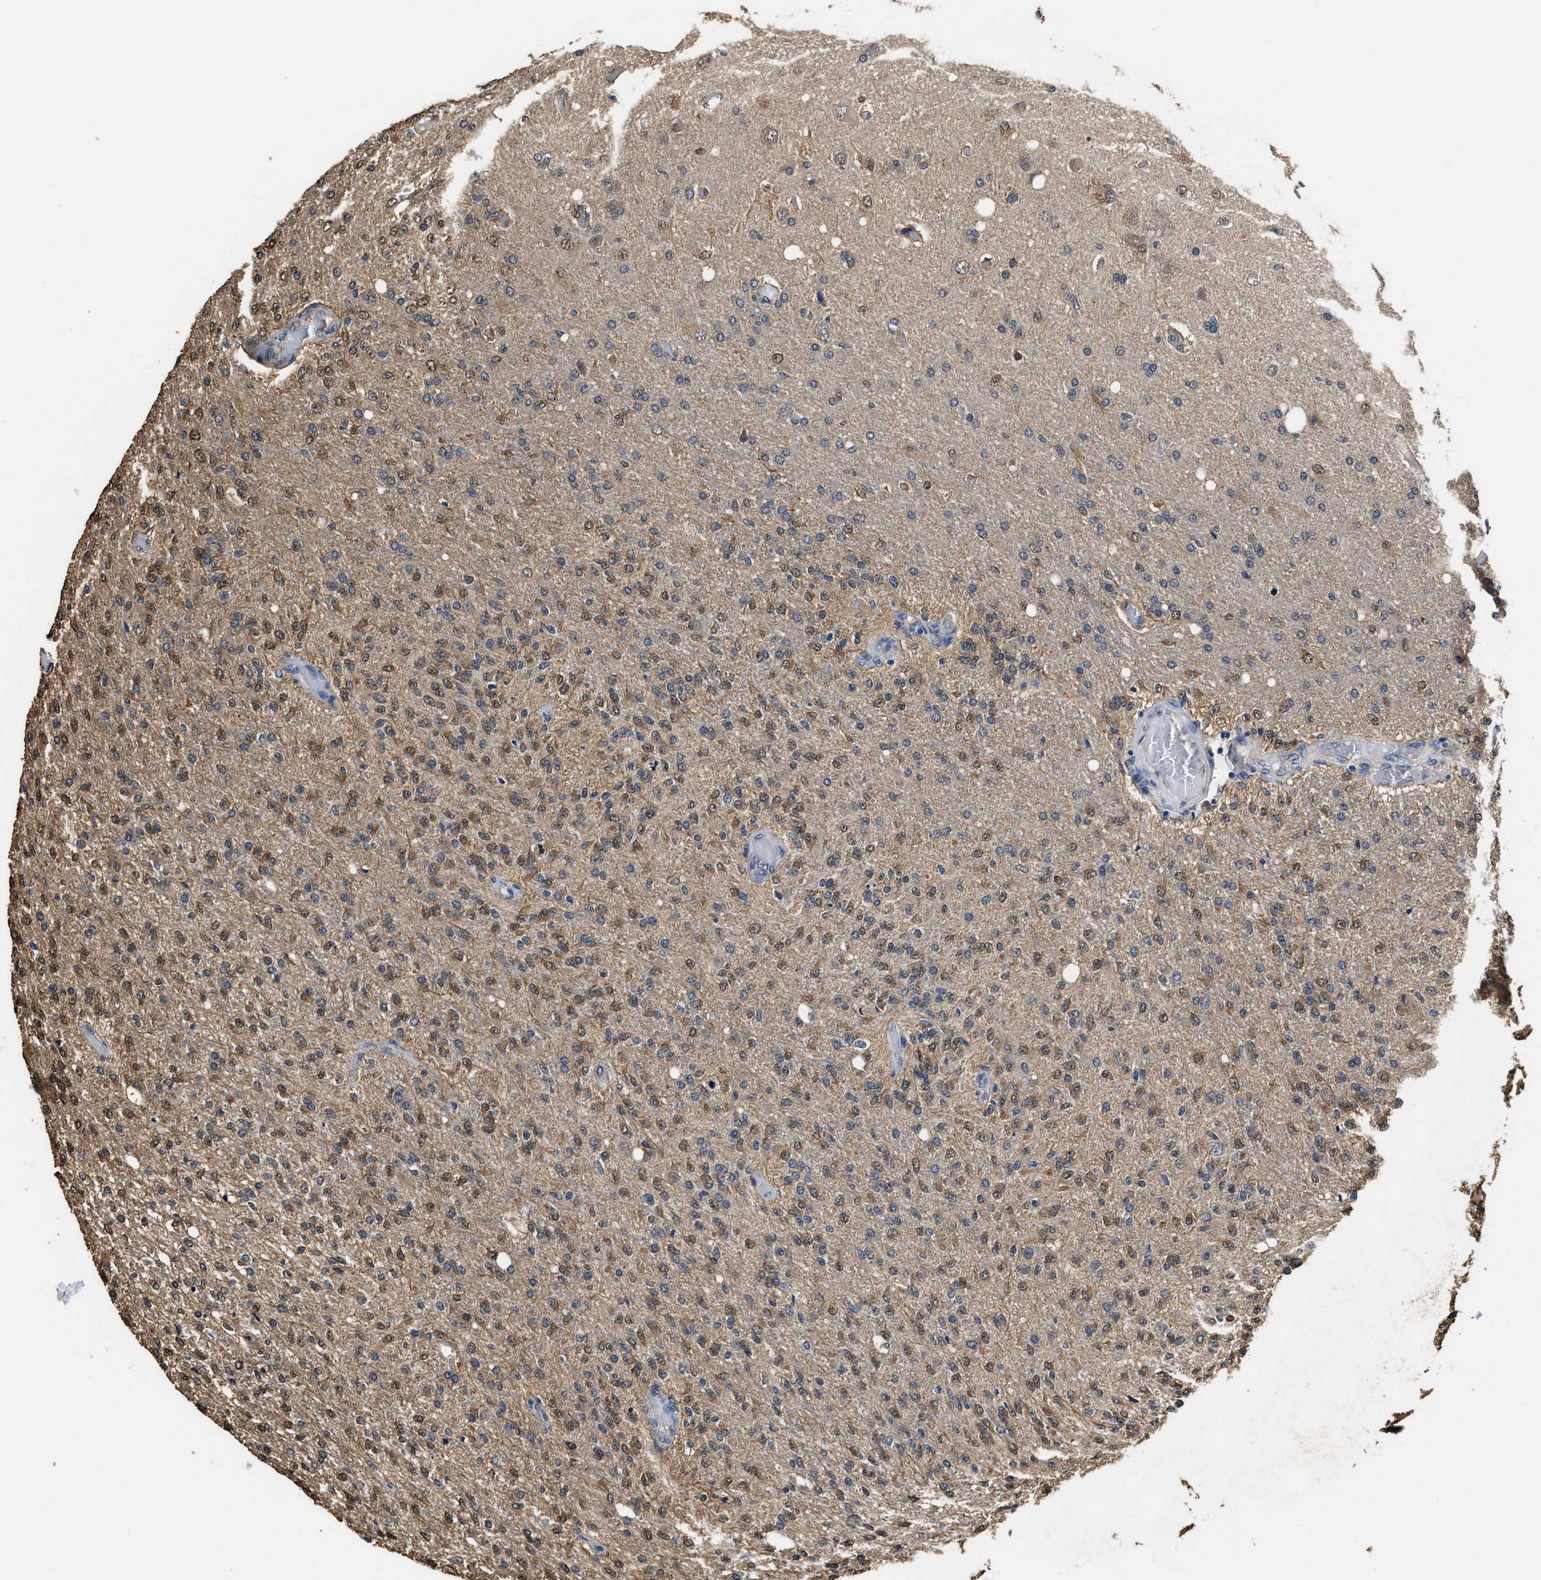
{"staining": {"intensity": "weak", "quantity": ">75%", "location": "cytoplasmic/membranous,nuclear"}, "tissue": "glioma", "cell_type": "Tumor cells", "image_type": "cancer", "snomed": [{"axis": "morphology", "description": "Normal tissue, NOS"}, {"axis": "morphology", "description": "Glioma, malignant, High grade"}, {"axis": "topography", "description": "Cerebral cortex"}], "caption": "Tumor cells show low levels of weak cytoplasmic/membranous and nuclear expression in approximately >75% of cells in human glioma.", "gene": "YWHAE", "patient": {"sex": "male", "age": 77}}